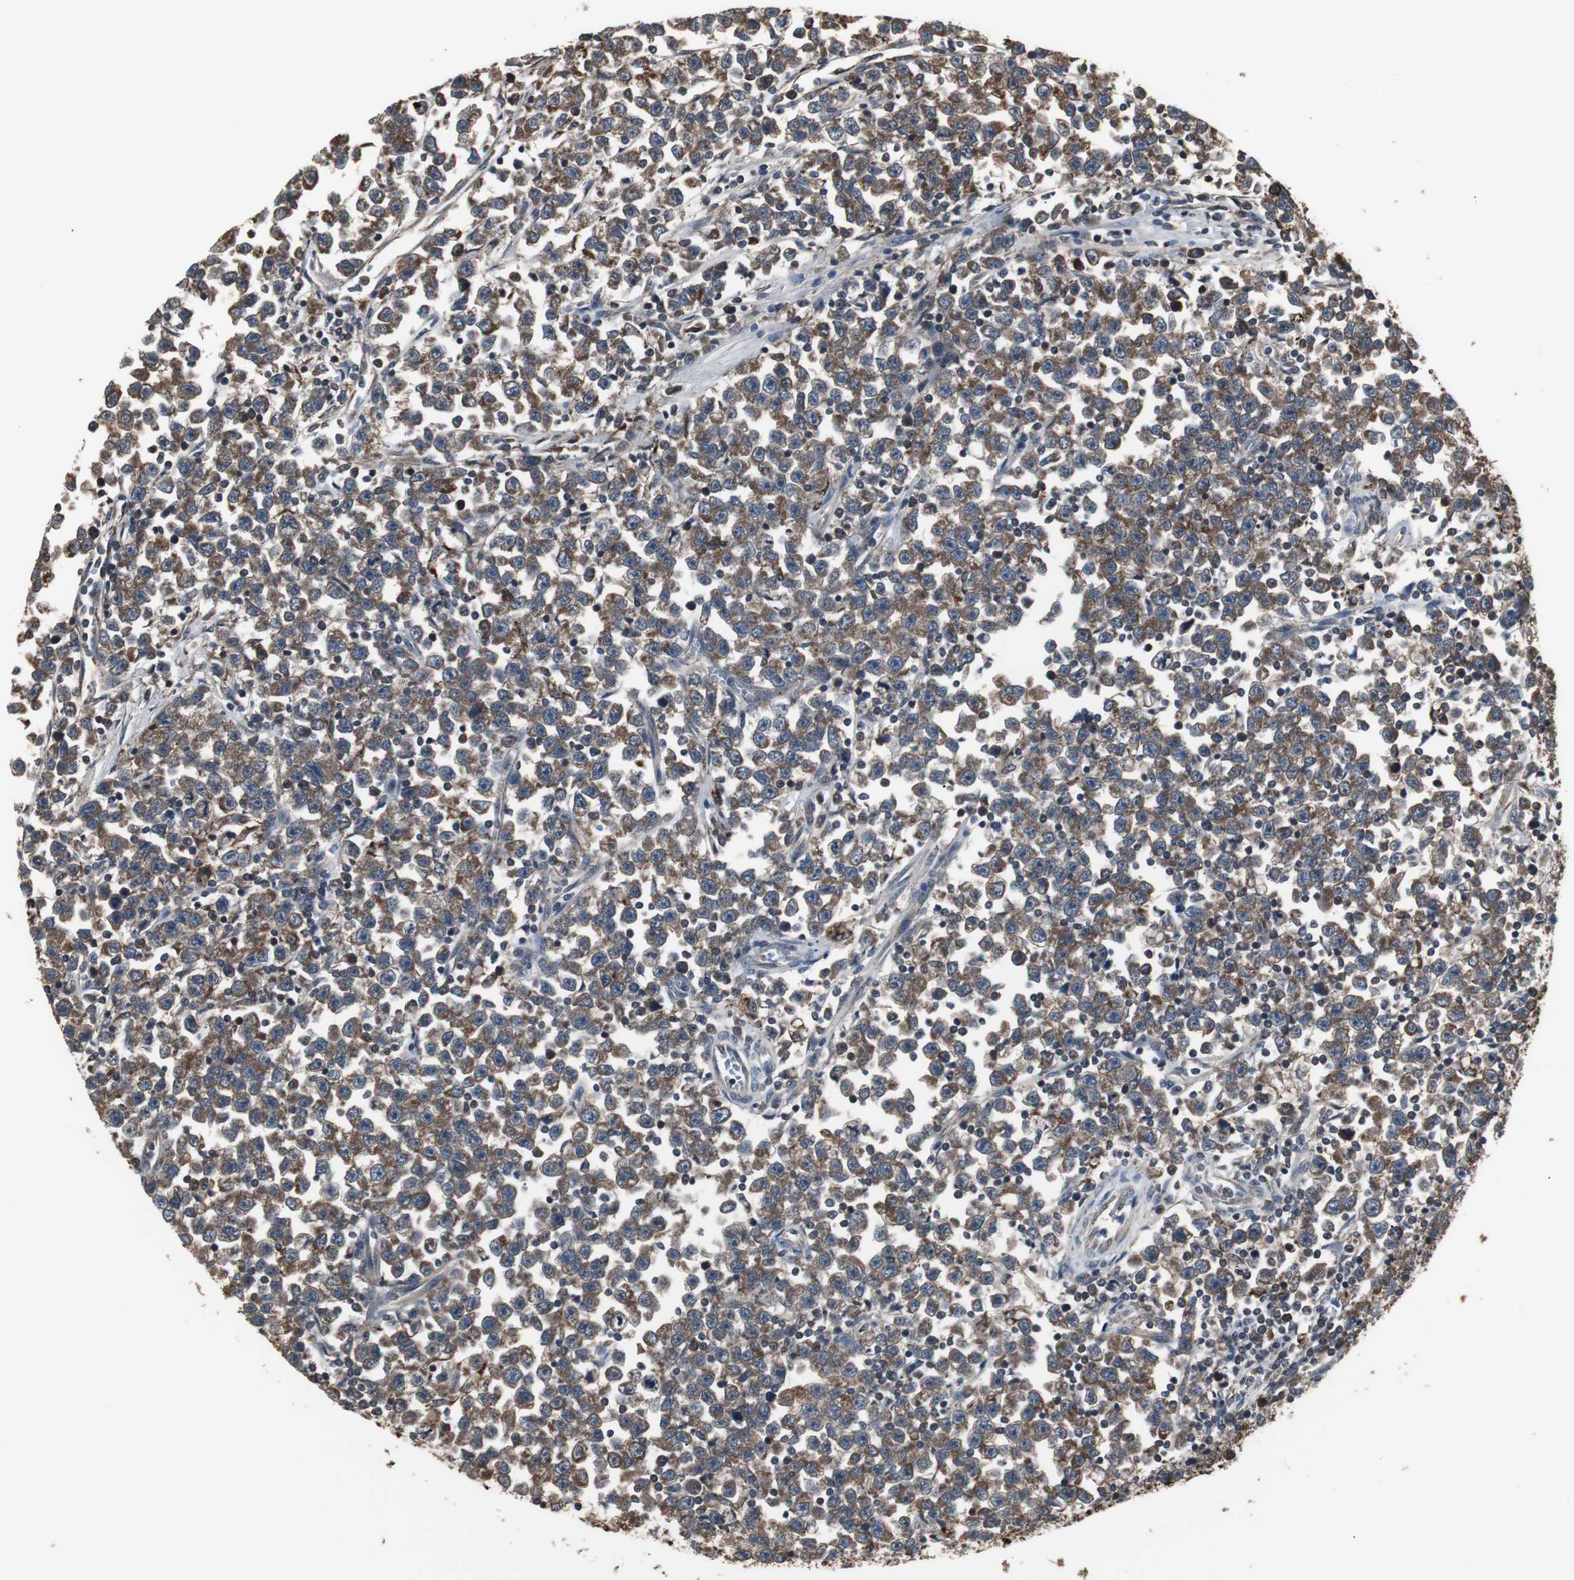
{"staining": {"intensity": "strong", "quantity": ">75%", "location": "cytoplasmic/membranous"}, "tissue": "testis cancer", "cell_type": "Tumor cells", "image_type": "cancer", "snomed": [{"axis": "morphology", "description": "Seminoma, NOS"}, {"axis": "topography", "description": "Testis"}], "caption": "High-power microscopy captured an IHC micrograph of seminoma (testis), revealing strong cytoplasmic/membranous staining in about >75% of tumor cells.", "gene": "ZSCAN22", "patient": {"sex": "male", "age": 43}}